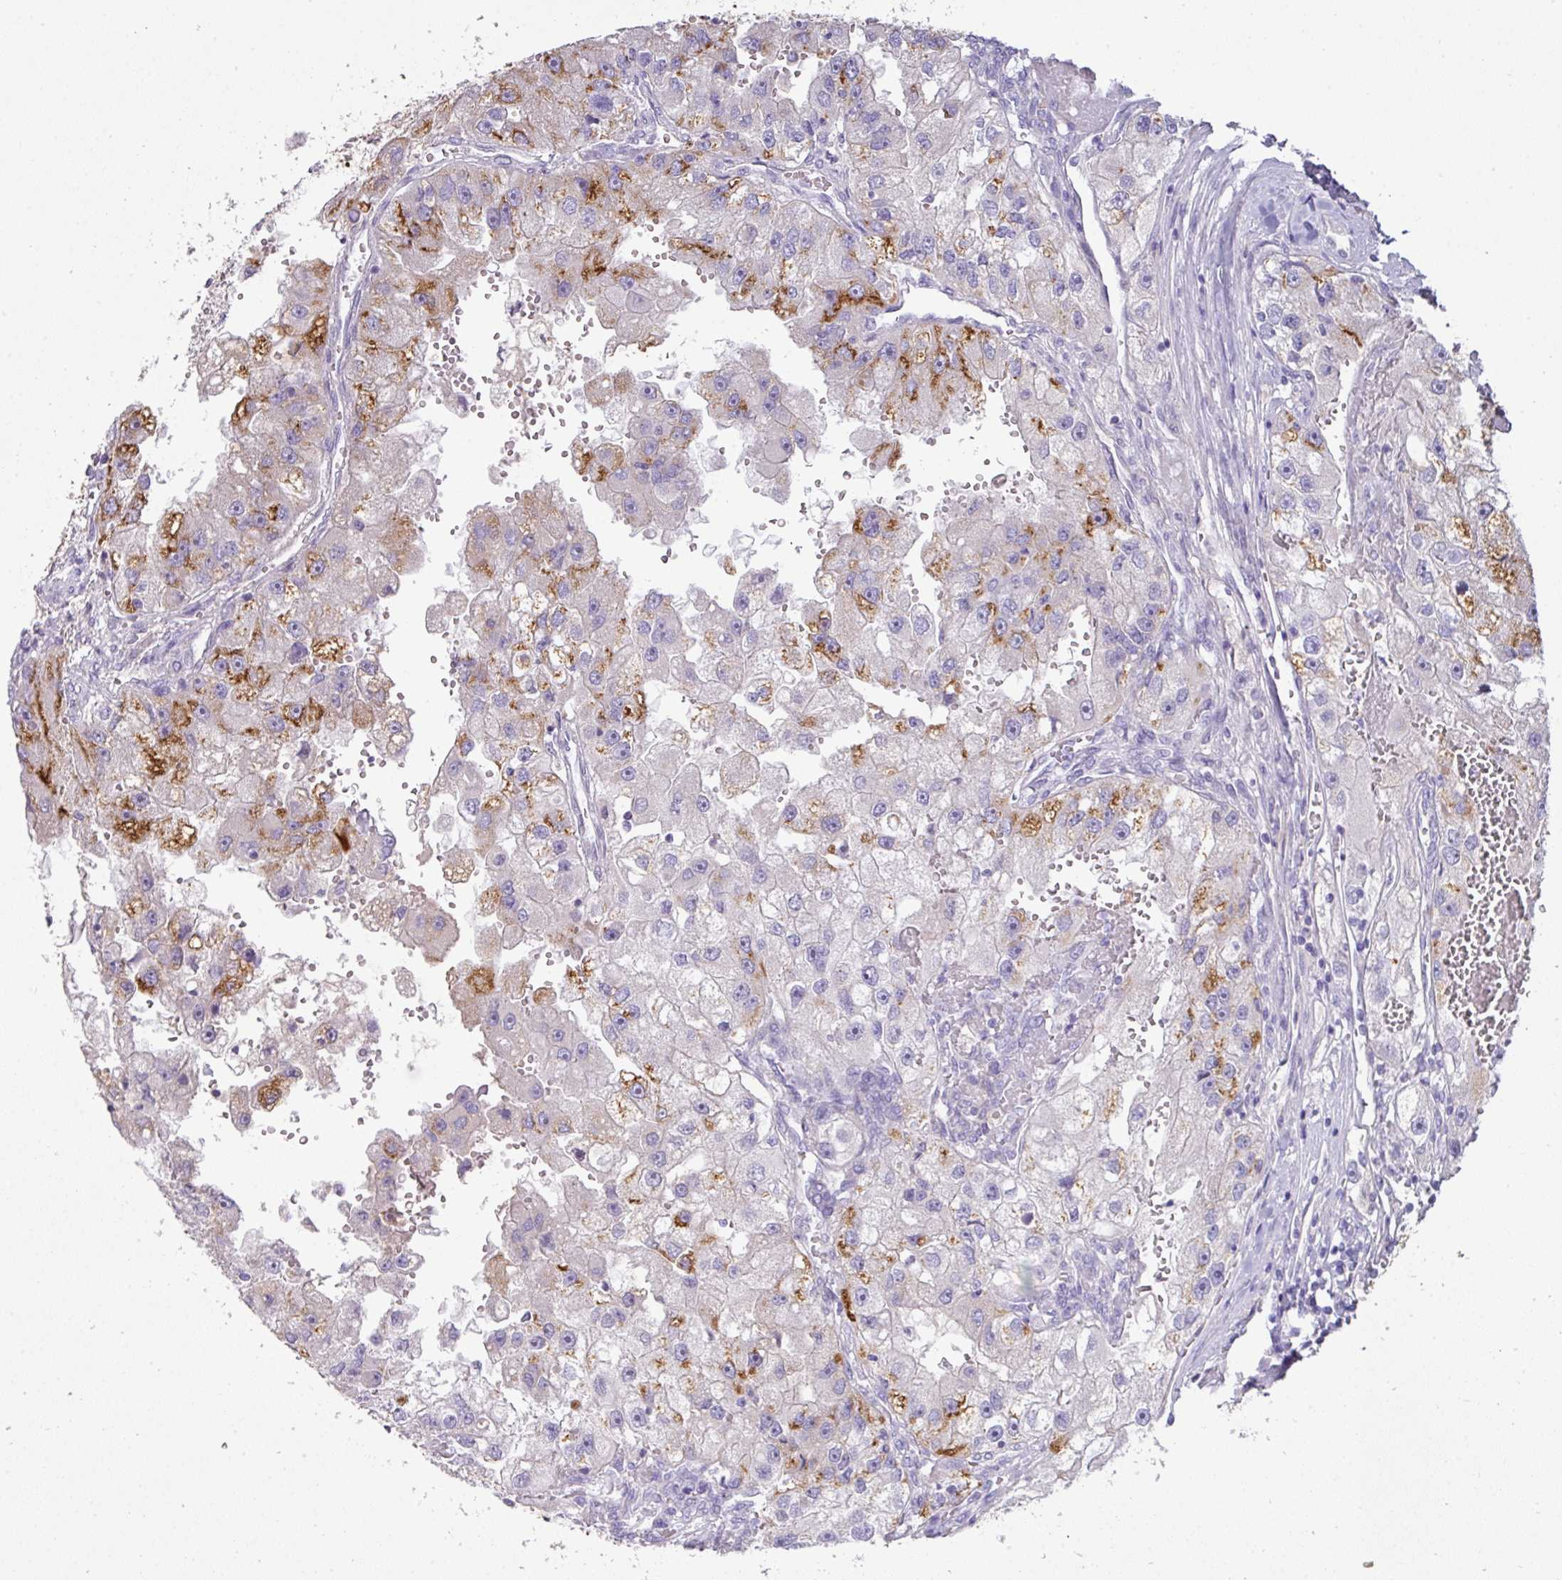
{"staining": {"intensity": "moderate", "quantity": "<25%", "location": "cytoplasmic/membranous"}, "tissue": "renal cancer", "cell_type": "Tumor cells", "image_type": "cancer", "snomed": [{"axis": "morphology", "description": "Adenocarcinoma, NOS"}, {"axis": "topography", "description": "Kidney"}], "caption": "Human renal cancer (adenocarcinoma) stained with a protein marker displays moderate staining in tumor cells.", "gene": "OR6C6", "patient": {"sex": "male", "age": 63}}